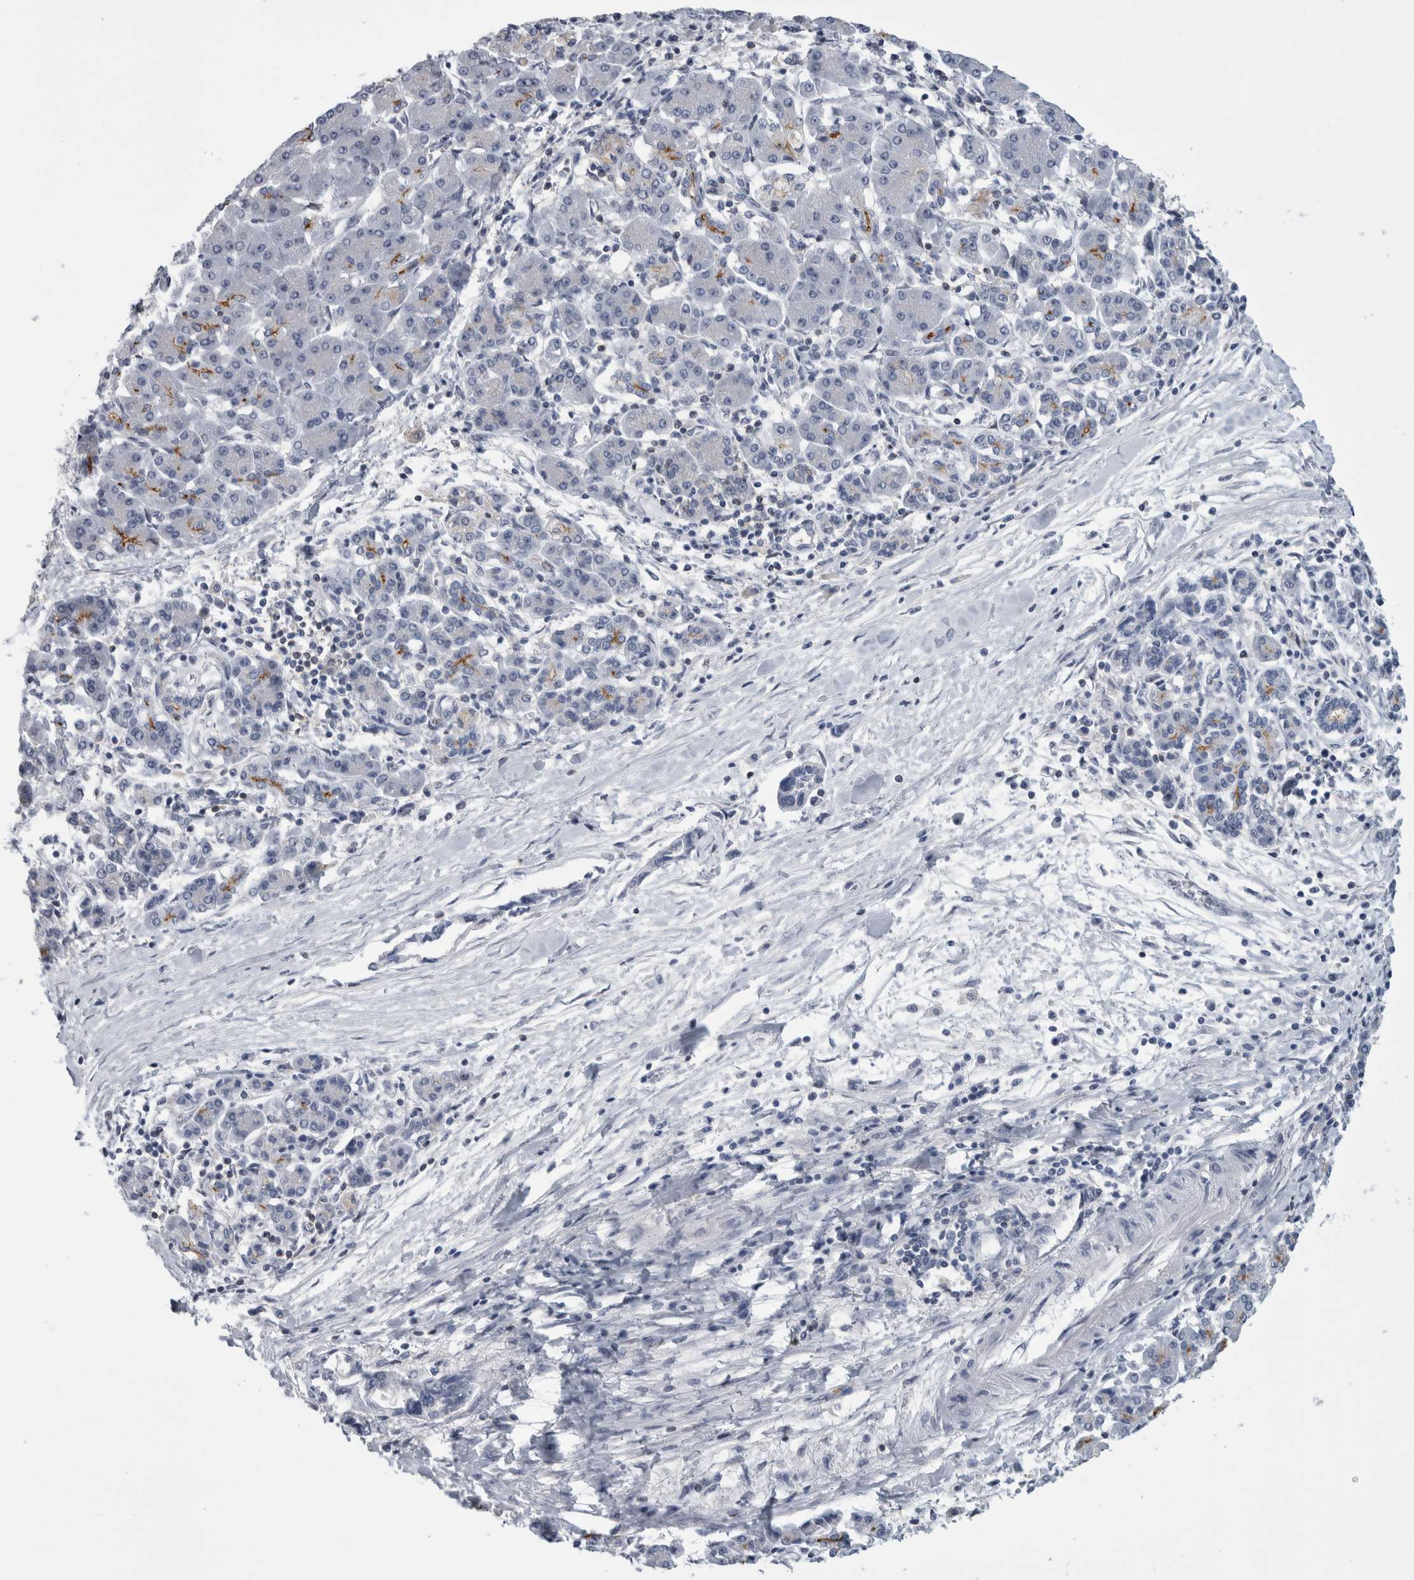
{"staining": {"intensity": "negative", "quantity": "none", "location": "none"}, "tissue": "pancreatic cancer", "cell_type": "Tumor cells", "image_type": "cancer", "snomed": [{"axis": "morphology", "description": "Adenocarcinoma, NOS"}, {"axis": "topography", "description": "Pancreas"}], "caption": "DAB (3,3'-diaminobenzidine) immunohistochemical staining of human adenocarcinoma (pancreatic) reveals no significant positivity in tumor cells.", "gene": "ANKFY1", "patient": {"sex": "female", "age": 57}}